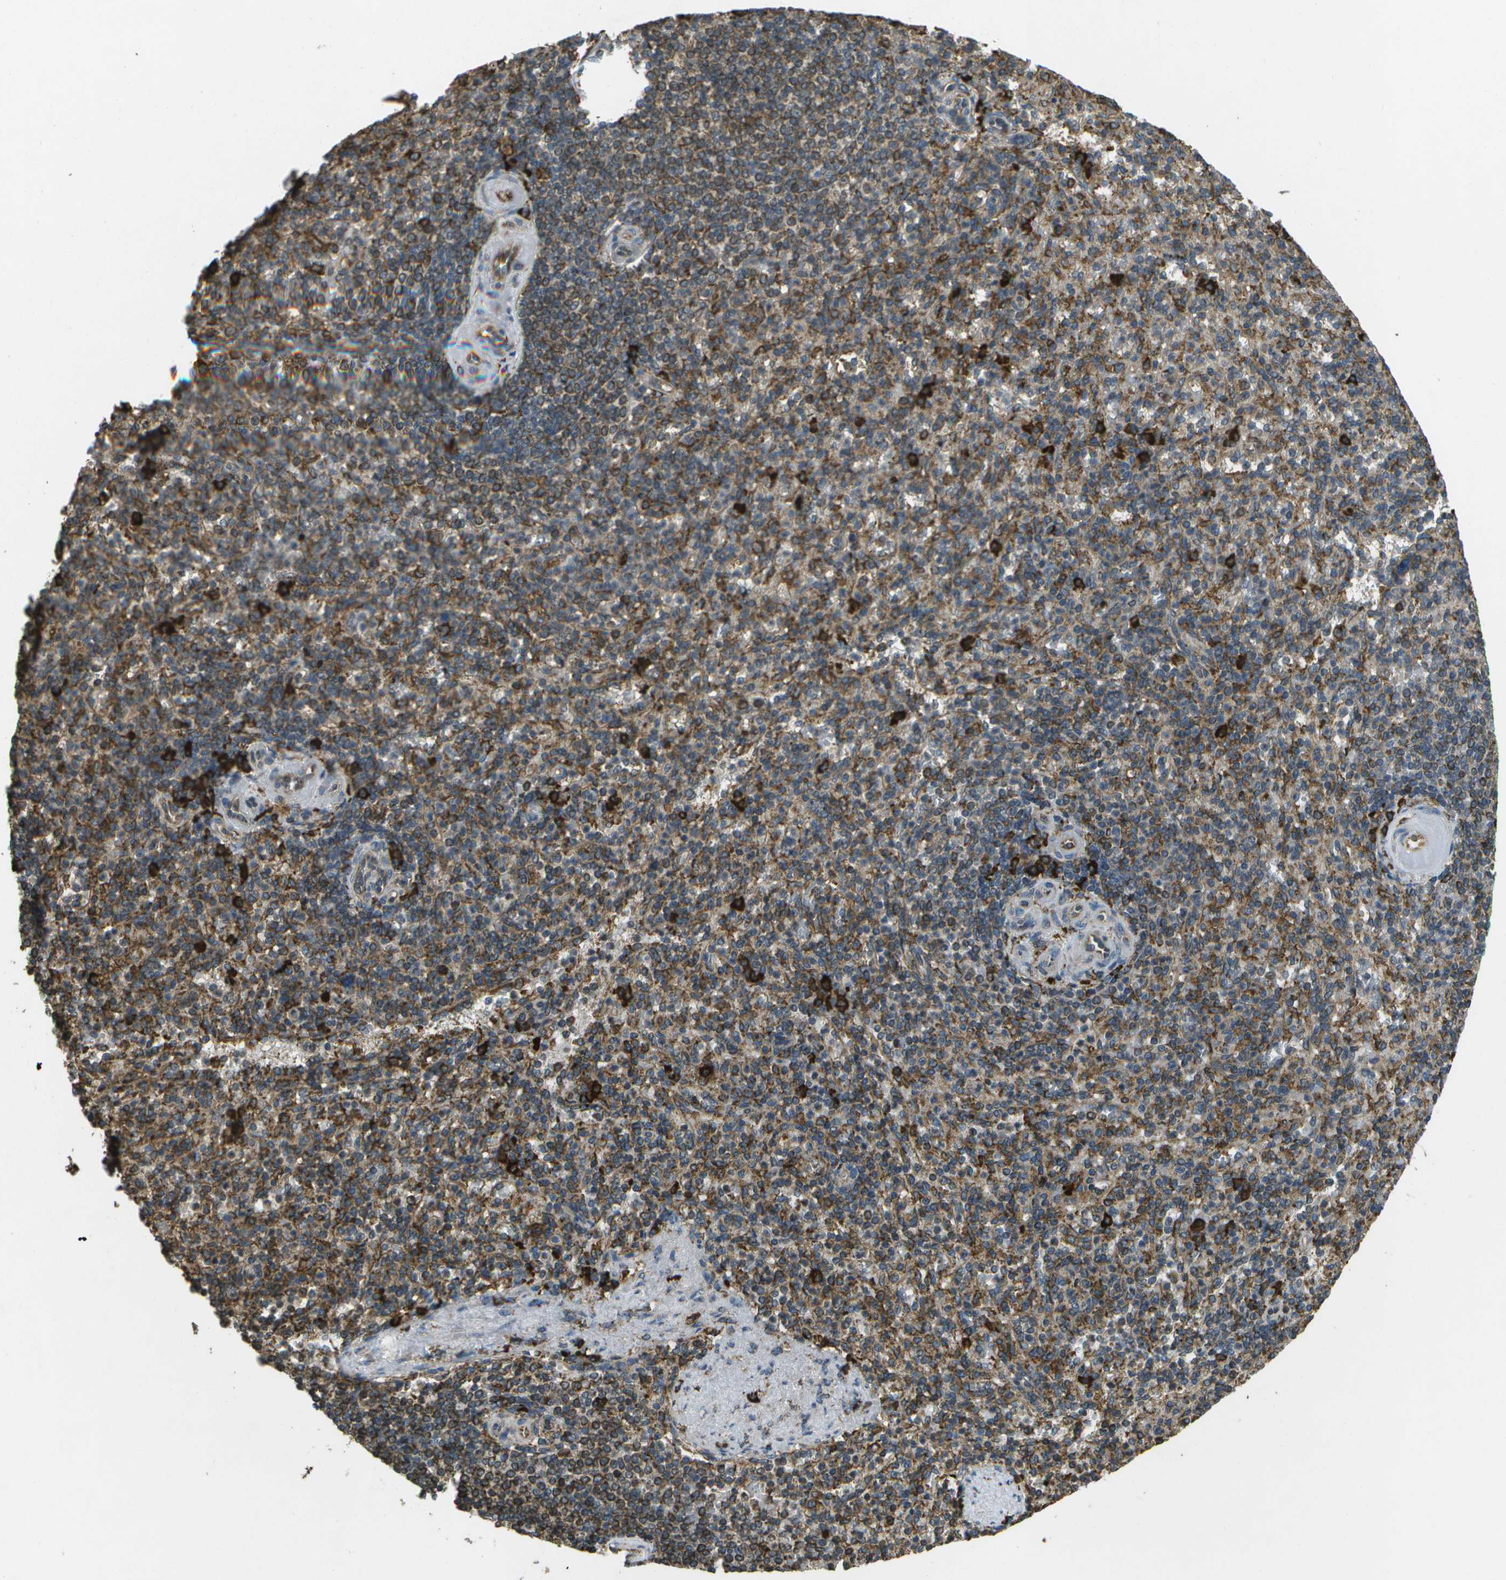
{"staining": {"intensity": "moderate", "quantity": ">75%", "location": "cytoplasmic/membranous"}, "tissue": "spleen", "cell_type": "Cells in red pulp", "image_type": "normal", "snomed": [{"axis": "morphology", "description": "Normal tissue, NOS"}, {"axis": "topography", "description": "Spleen"}], "caption": "Protein staining exhibits moderate cytoplasmic/membranous staining in approximately >75% of cells in red pulp in benign spleen. Ihc stains the protein of interest in brown and the nuclei are stained blue.", "gene": "PDIA4", "patient": {"sex": "female", "age": 74}}